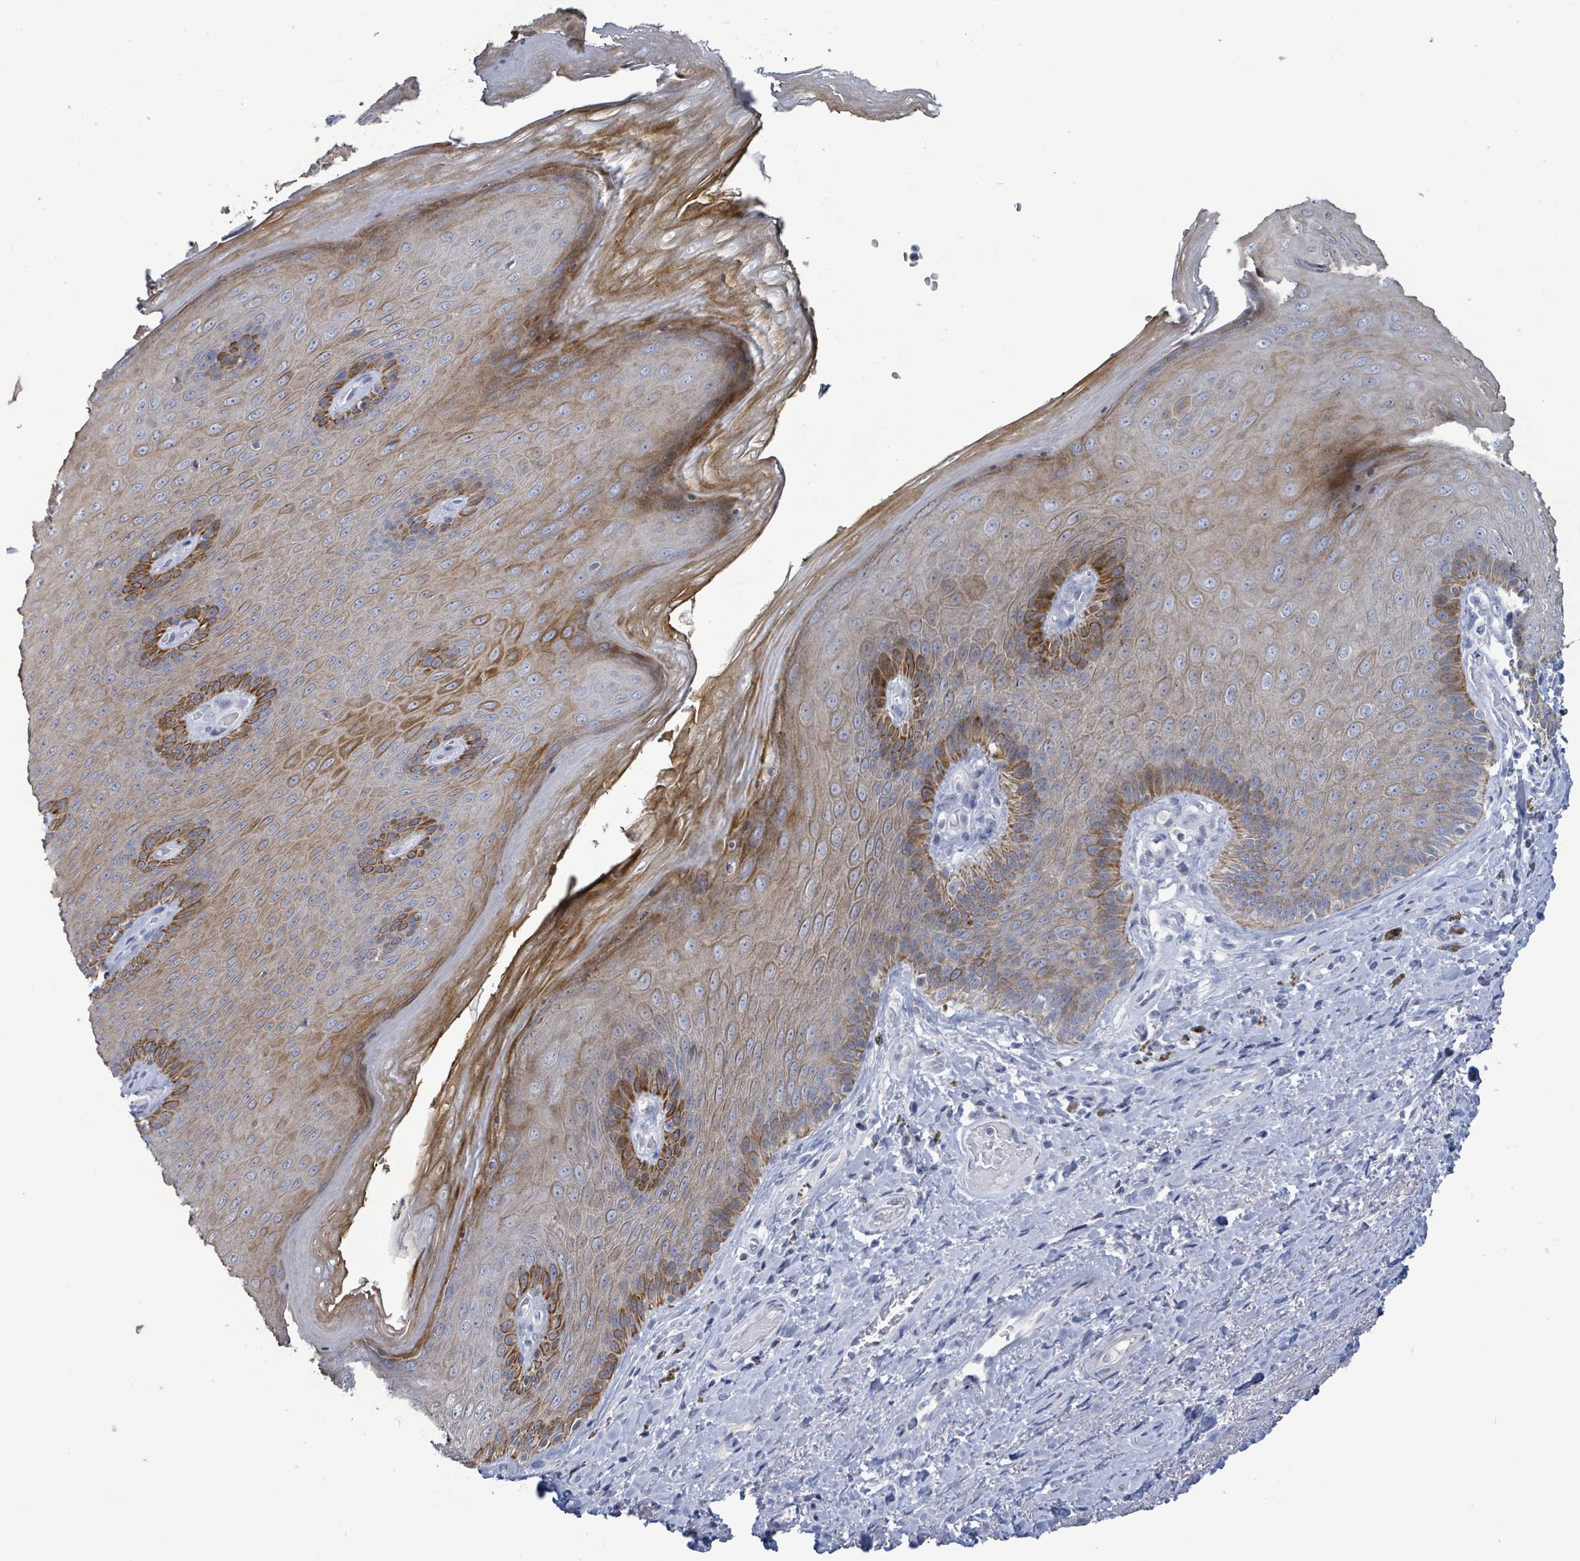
{"staining": {"intensity": "strong", "quantity": "25%-75%", "location": "cytoplasmic/membranous"}, "tissue": "skin", "cell_type": "Epidermal cells", "image_type": "normal", "snomed": [{"axis": "morphology", "description": "Normal tissue, NOS"}, {"axis": "topography", "description": "Anal"}, {"axis": "topography", "description": "Peripheral nerve tissue"}], "caption": "Skin stained with a protein marker exhibits strong staining in epidermal cells.", "gene": "NTN3", "patient": {"sex": "male", "age": 53}}